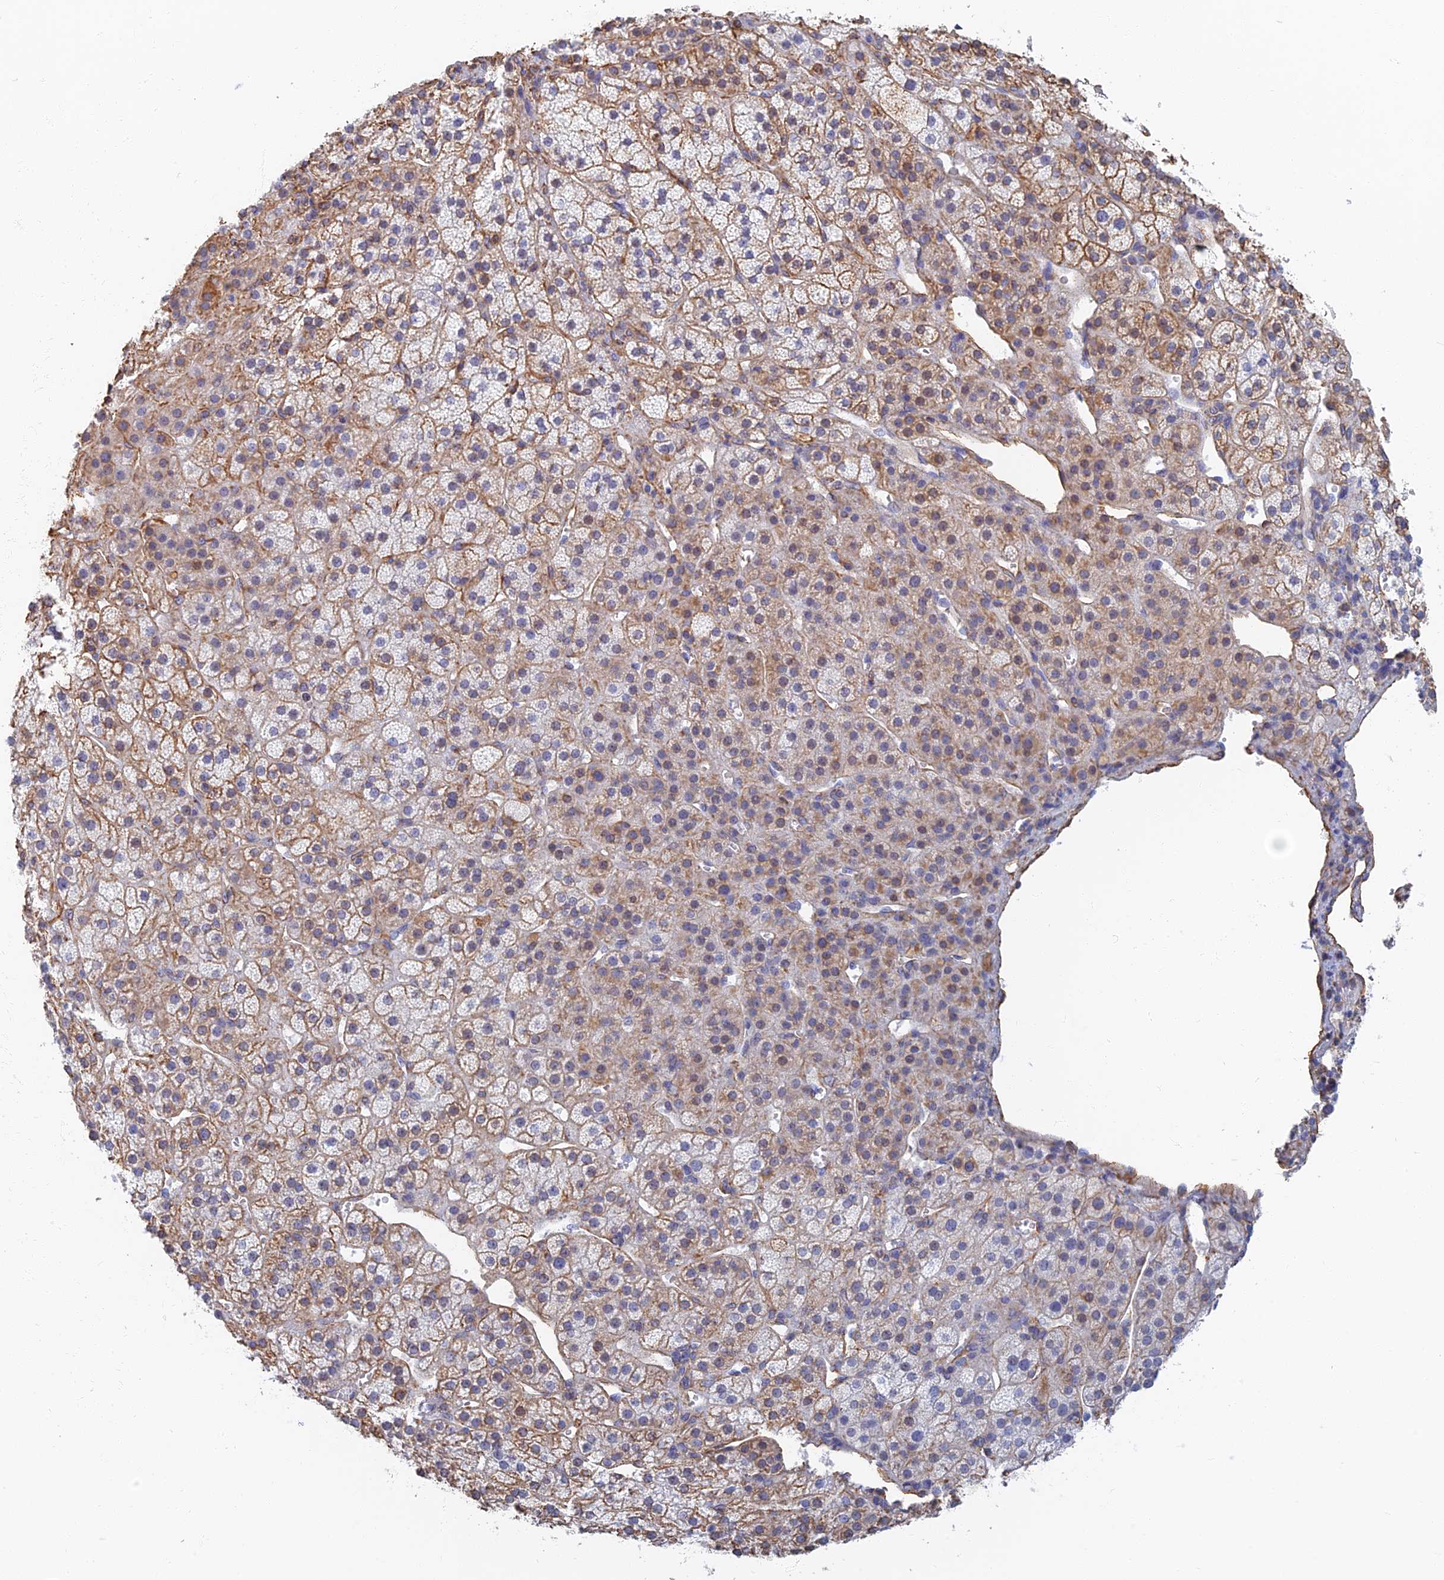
{"staining": {"intensity": "moderate", "quantity": "<25%", "location": "cytoplasmic/membranous"}, "tissue": "adrenal gland", "cell_type": "Glandular cells", "image_type": "normal", "snomed": [{"axis": "morphology", "description": "Normal tissue, NOS"}, {"axis": "topography", "description": "Adrenal gland"}], "caption": "Brown immunohistochemical staining in normal adrenal gland exhibits moderate cytoplasmic/membranous staining in about <25% of glandular cells. Using DAB (3,3'-diaminobenzidine) (brown) and hematoxylin (blue) stains, captured at high magnification using brightfield microscopy.", "gene": "RMC1", "patient": {"sex": "female", "age": 70}}